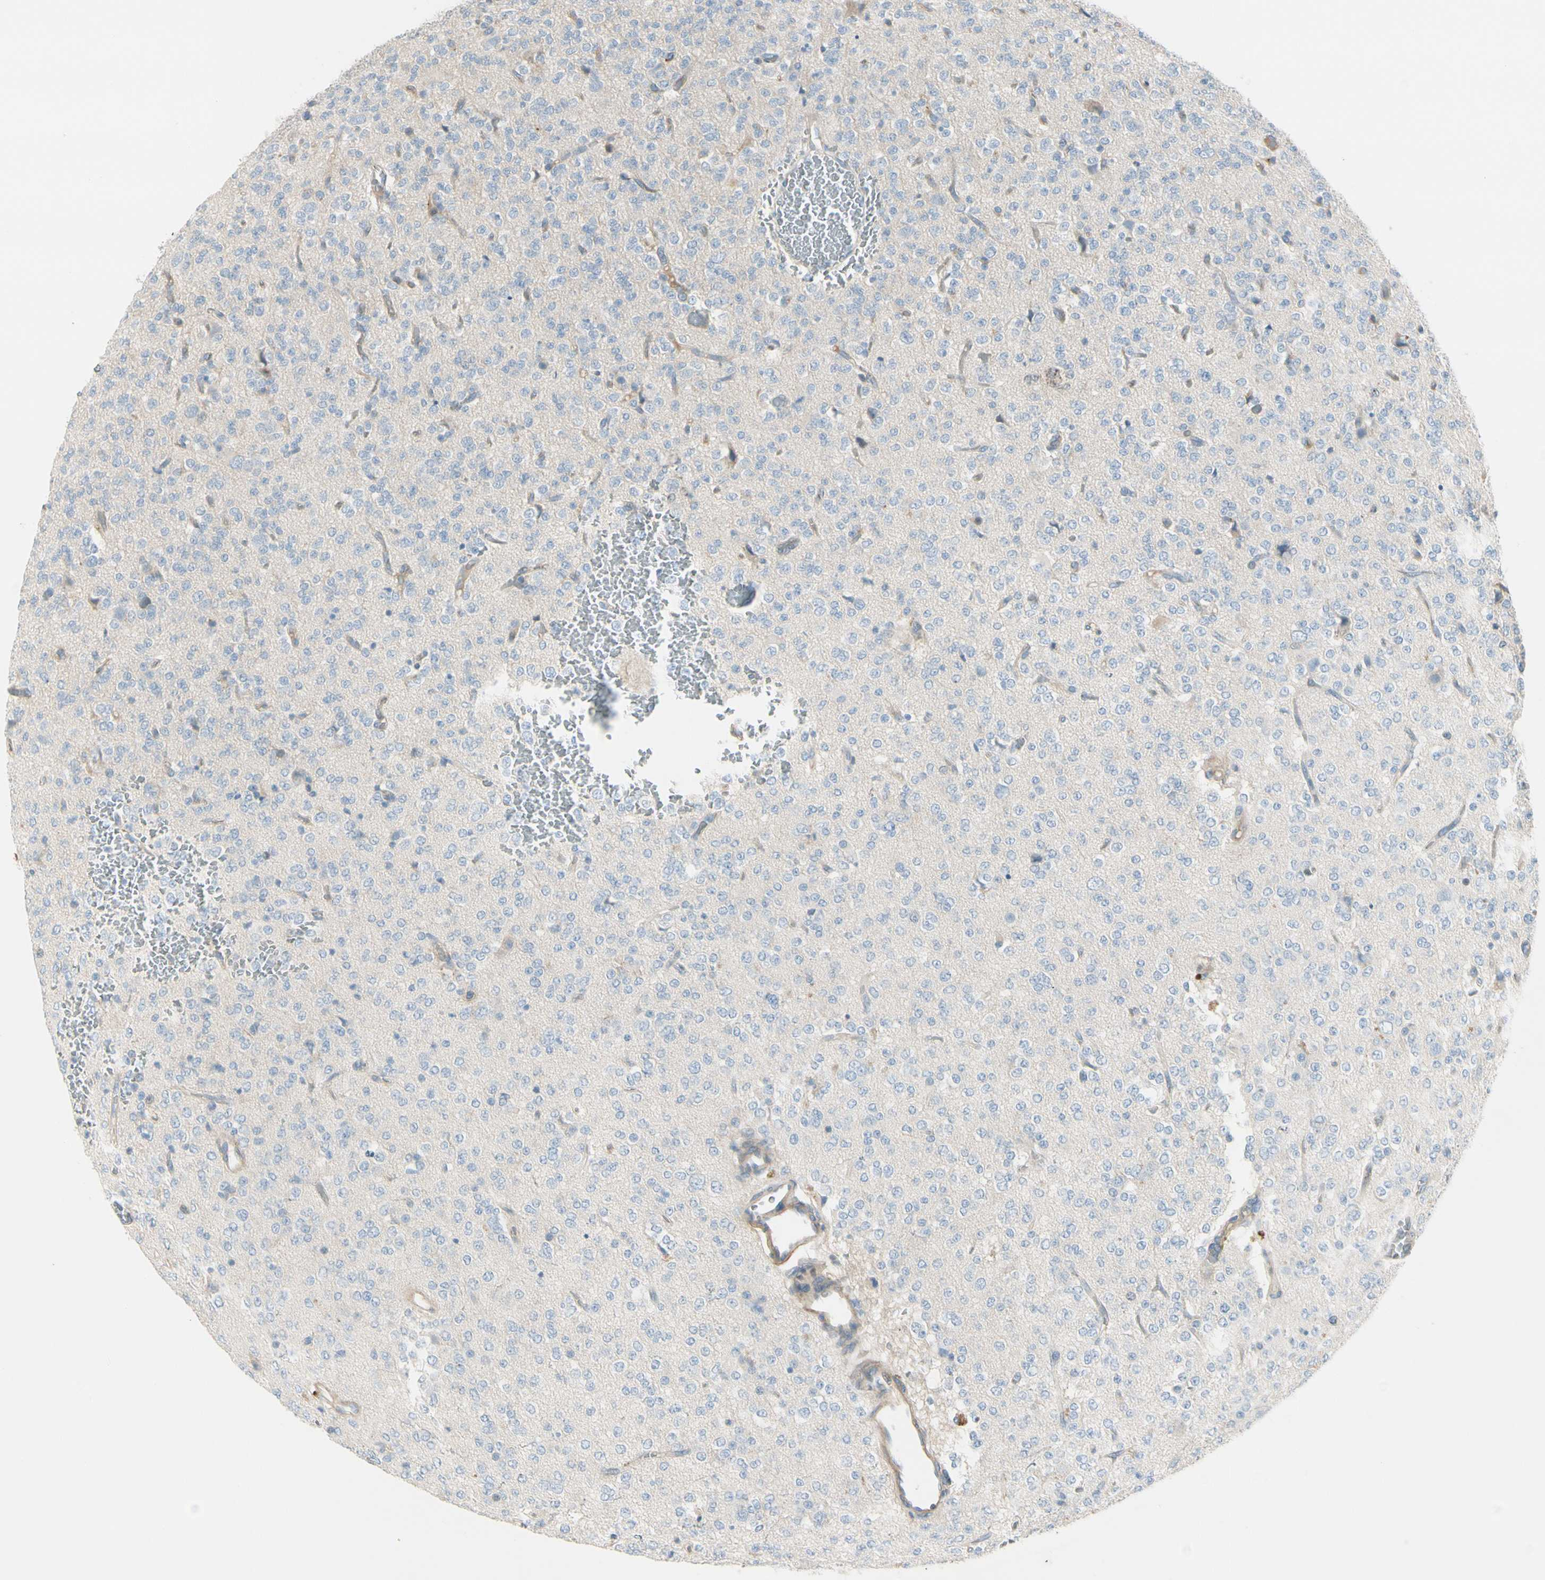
{"staining": {"intensity": "negative", "quantity": "none", "location": "none"}, "tissue": "glioma", "cell_type": "Tumor cells", "image_type": "cancer", "snomed": [{"axis": "morphology", "description": "Glioma, malignant, Low grade"}, {"axis": "topography", "description": "Brain"}], "caption": "Immunohistochemistry (IHC) of human low-grade glioma (malignant) exhibits no staining in tumor cells. (Immunohistochemistry, brightfield microscopy, high magnification).", "gene": "ITGA3", "patient": {"sex": "male", "age": 38}}